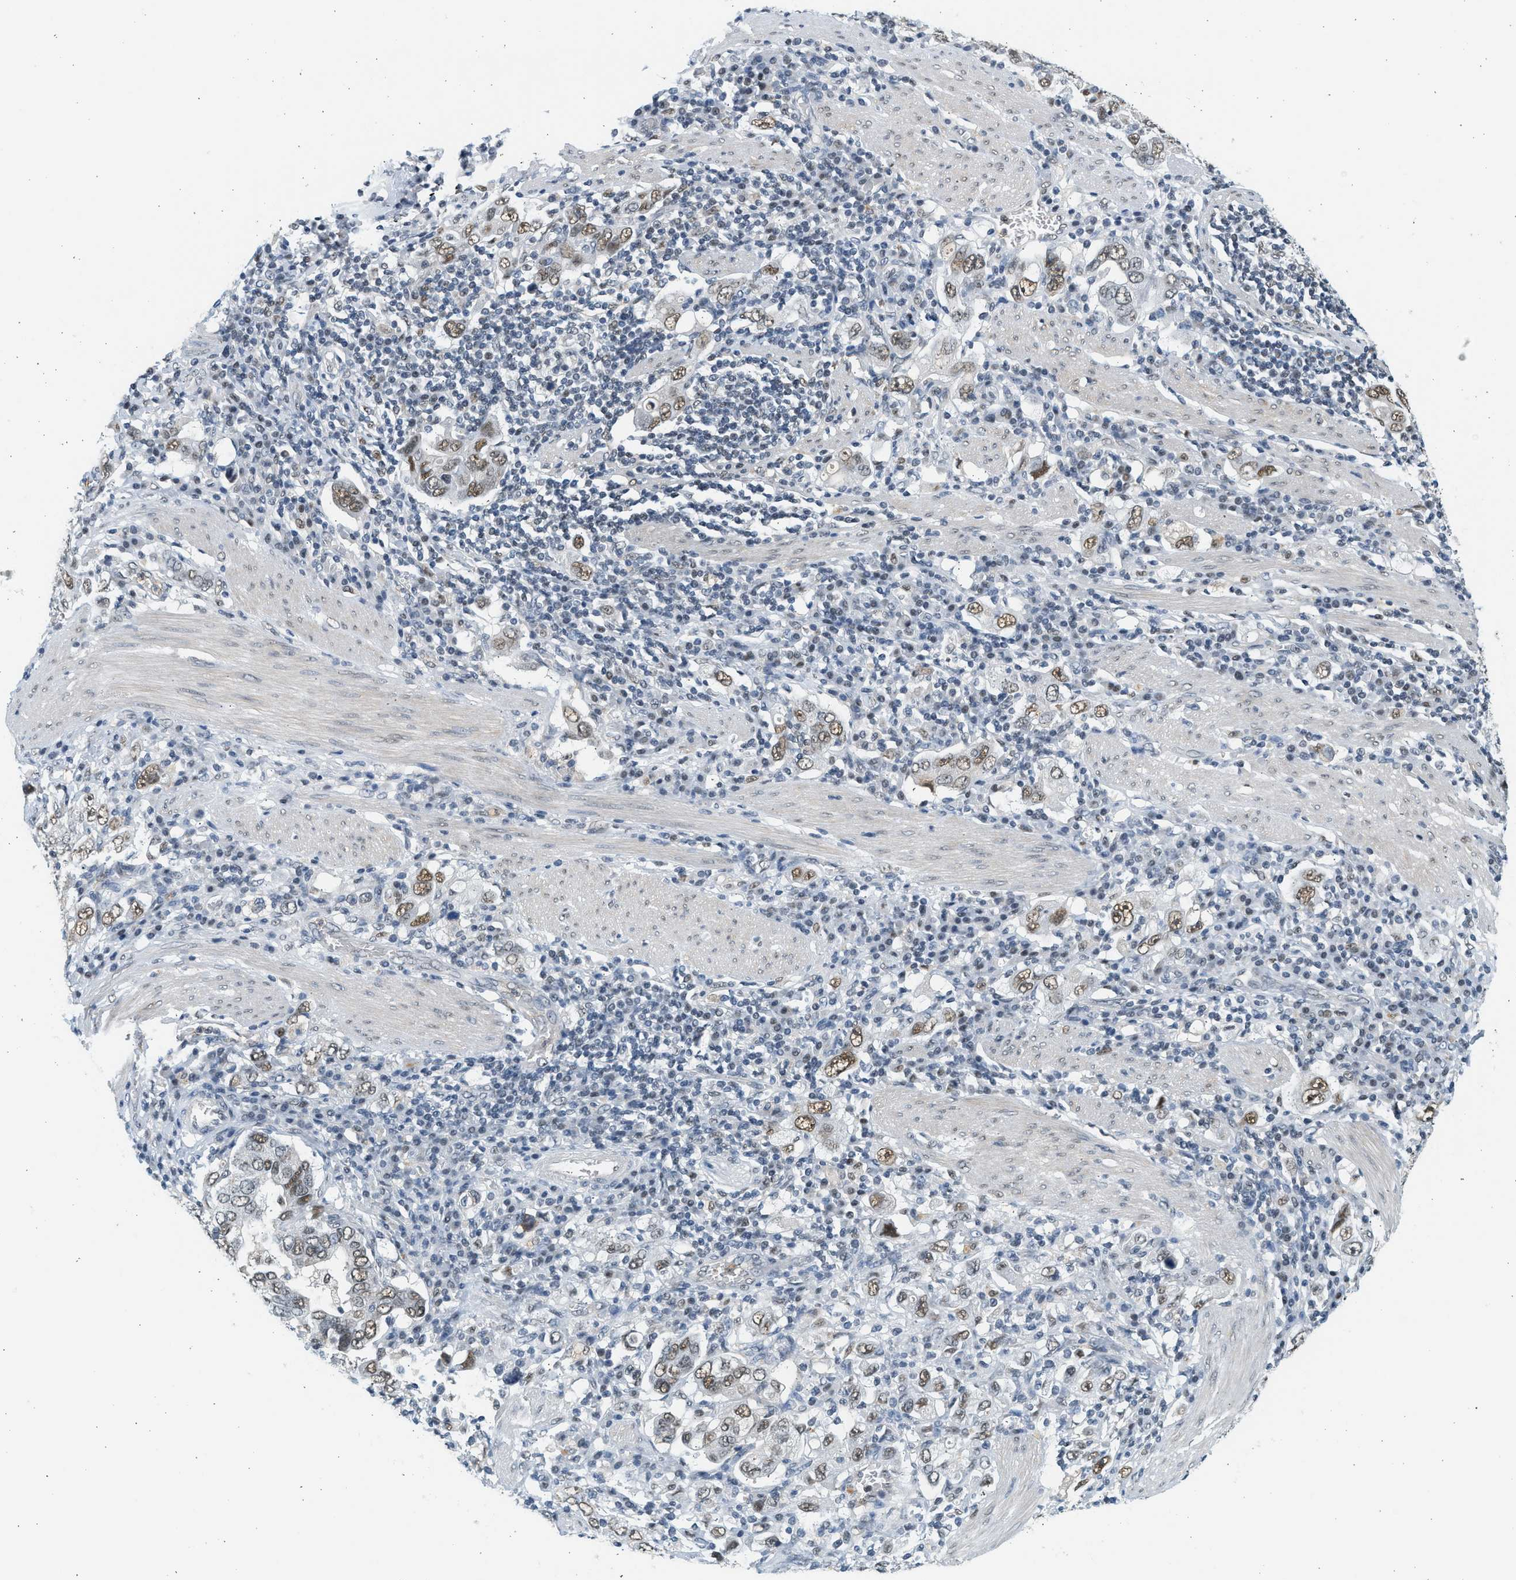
{"staining": {"intensity": "moderate", "quantity": ">75%", "location": "nuclear"}, "tissue": "stomach cancer", "cell_type": "Tumor cells", "image_type": "cancer", "snomed": [{"axis": "morphology", "description": "Adenocarcinoma, NOS"}, {"axis": "topography", "description": "Stomach, upper"}], "caption": "This micrograph displays stomach cancer (adenocarcinoma) stained with immunohistochemistry (IHC) to label a protein in brown. The nuclear of tumor cells show moderate positivity for the protein. Nuclei are counter-stained blue.", "gene": "HIPK1", "patient": {"sex": "male", "age": 62}}